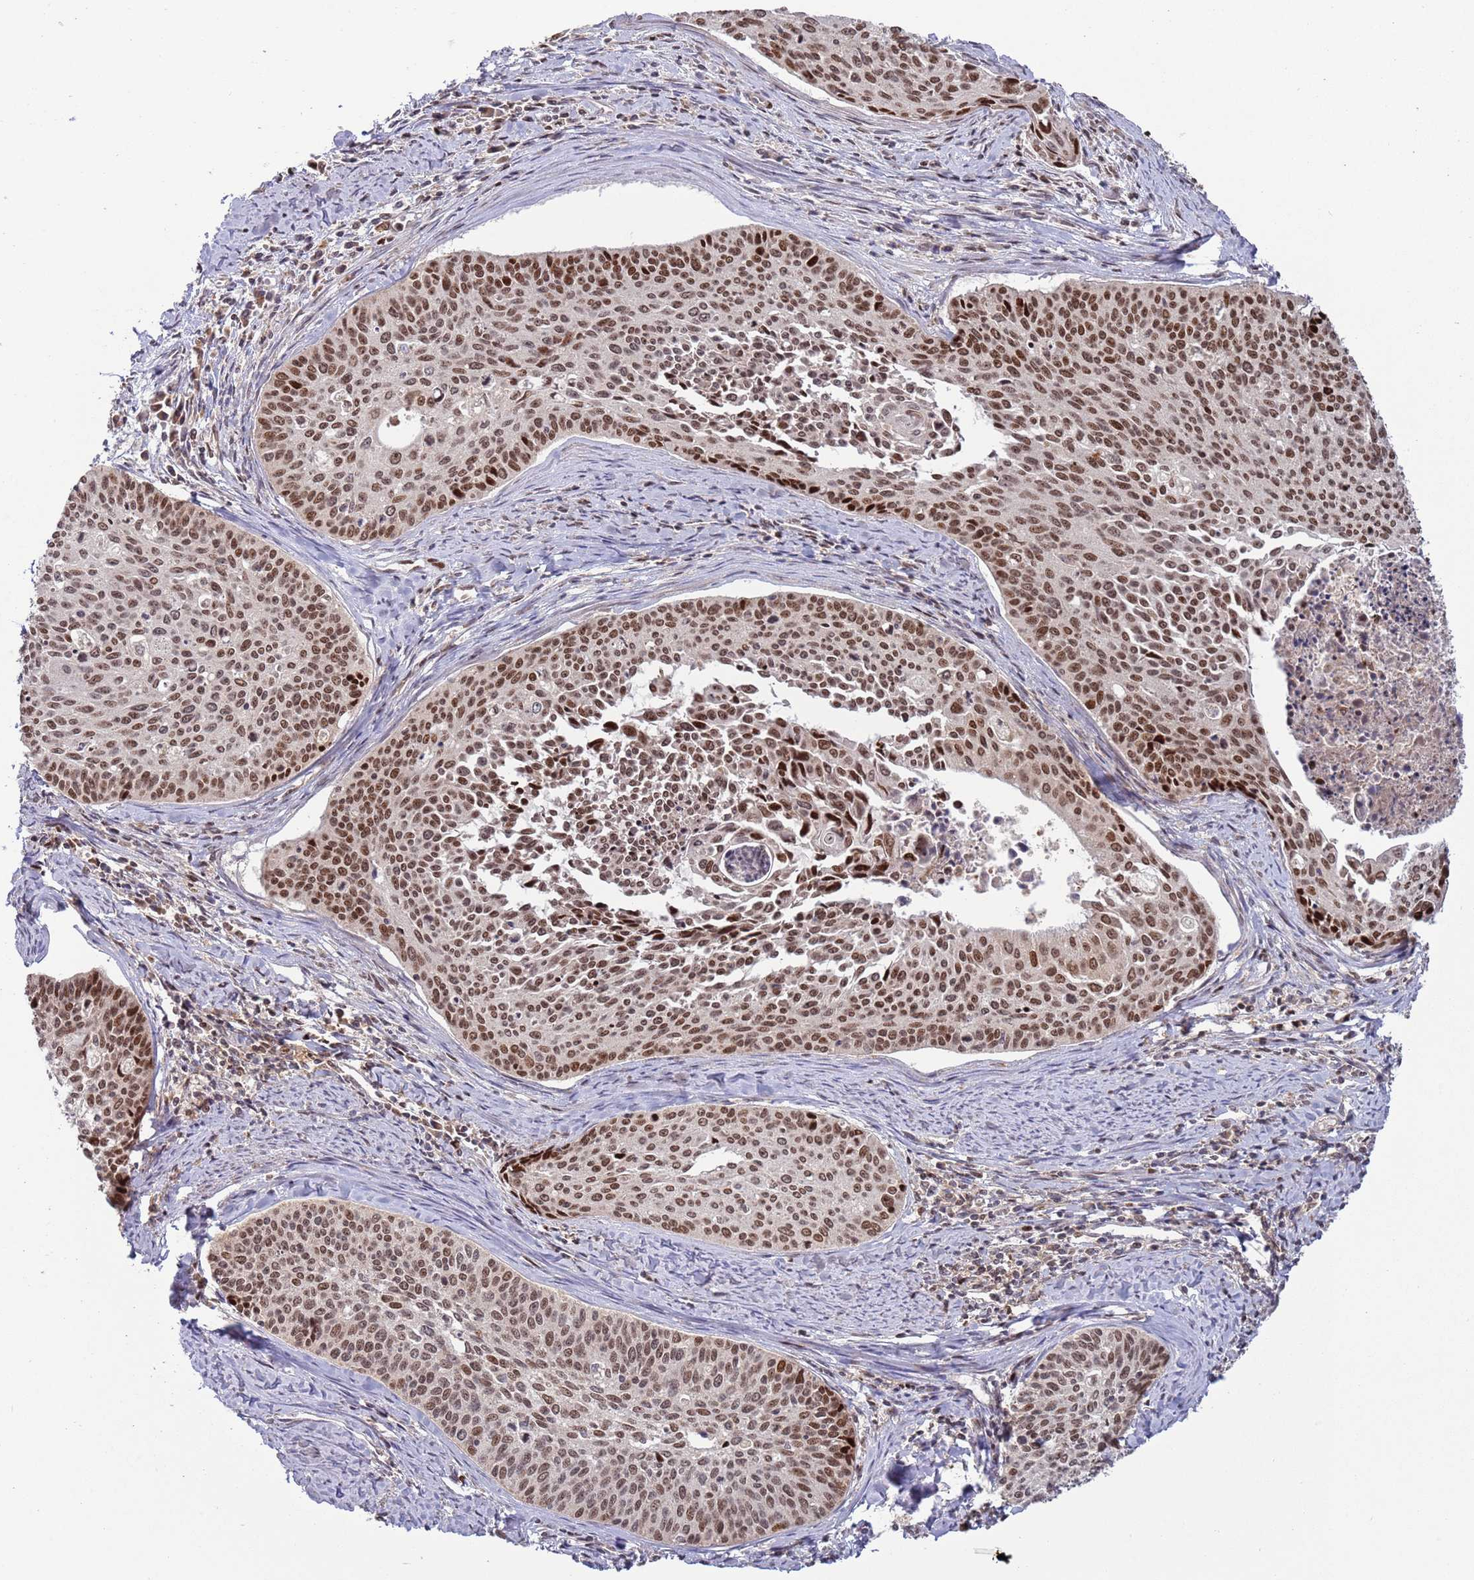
{"staining": {"intensity": "moderate", "quantity": ">75%", "location": "nuclear"}, "tissue": "cervical cancer", "cell_type": "Tumor cells", "image_type": "cancer", "snomed": [{"axis": "morphology", "description": "Squamous cell carcinoma, NOS"}, {"axis": "topography", "description": "Cervix"}], "caption": "Immunohistochemistry of human squamous cell carcinoma (cervical) exhibits medium levels of moderate nuclear staining in approximately >75% of tumor cells.", "gene": "RCOR2", "patient": {"sex": "female", "age": 55}}